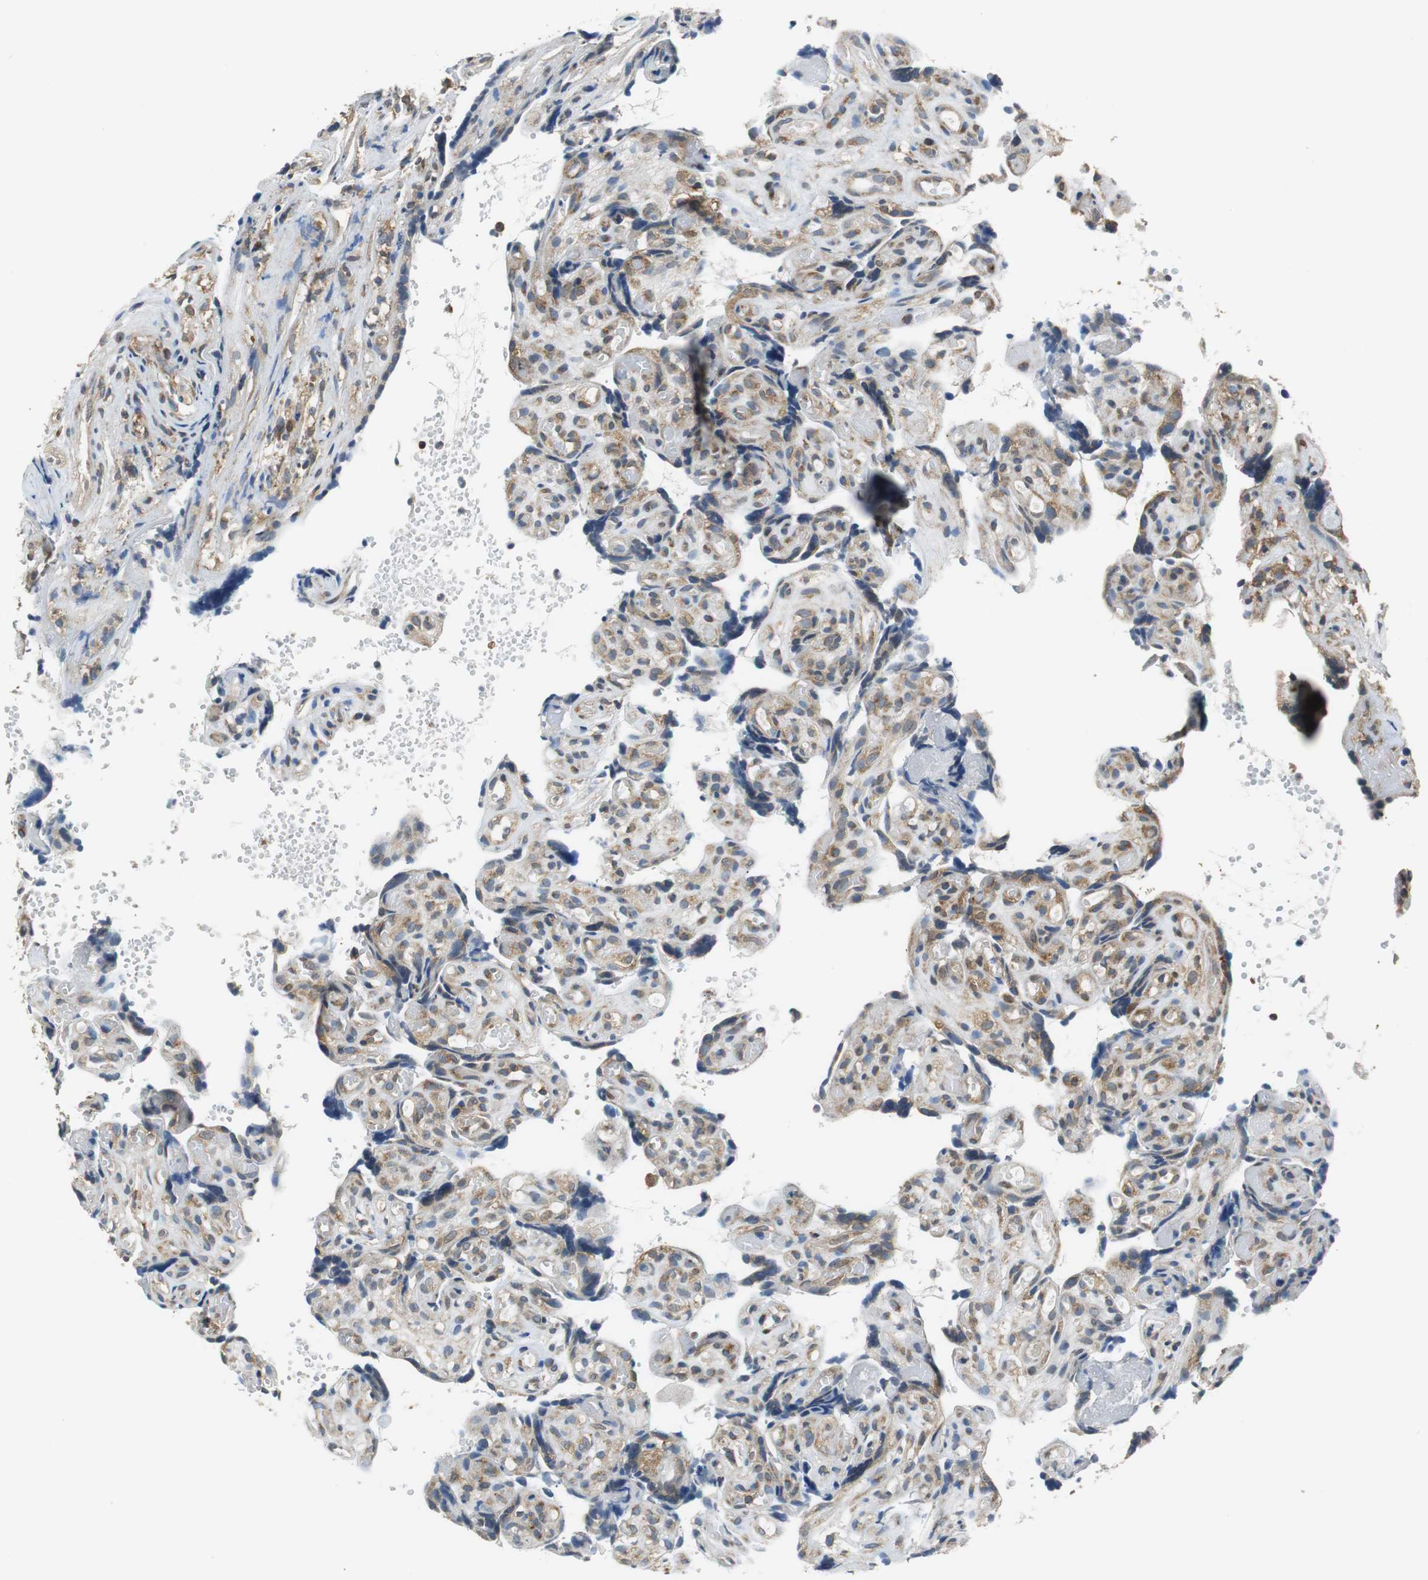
{"staining": {"intensity": "moderate", "quantity": ">75%", "location": "cytoplasmic/membranous"}, "tissue": "placenta", "cell_type": "Decidual cells", "image_type": "normal", "snomed": [{"axis": "morphology", "description": "Normal tissue, NOS"}, {"axis": "topography", "description": "Placenta"}], "caption": "Immunohistochemistry (IHC) staining of benign placenta, which reveals medium levels of moderate cytoplasmic/membranous positivity in about >75% of decidual cells indicating moderate cytoplasmic/membranous protein expression. The staining was performed using DAB (brown) for protein detection and nuclei were counterstained in hematoxylin (blue).", "gene": "CNOT3", "patient": {"sex": "female", "age": 30}}